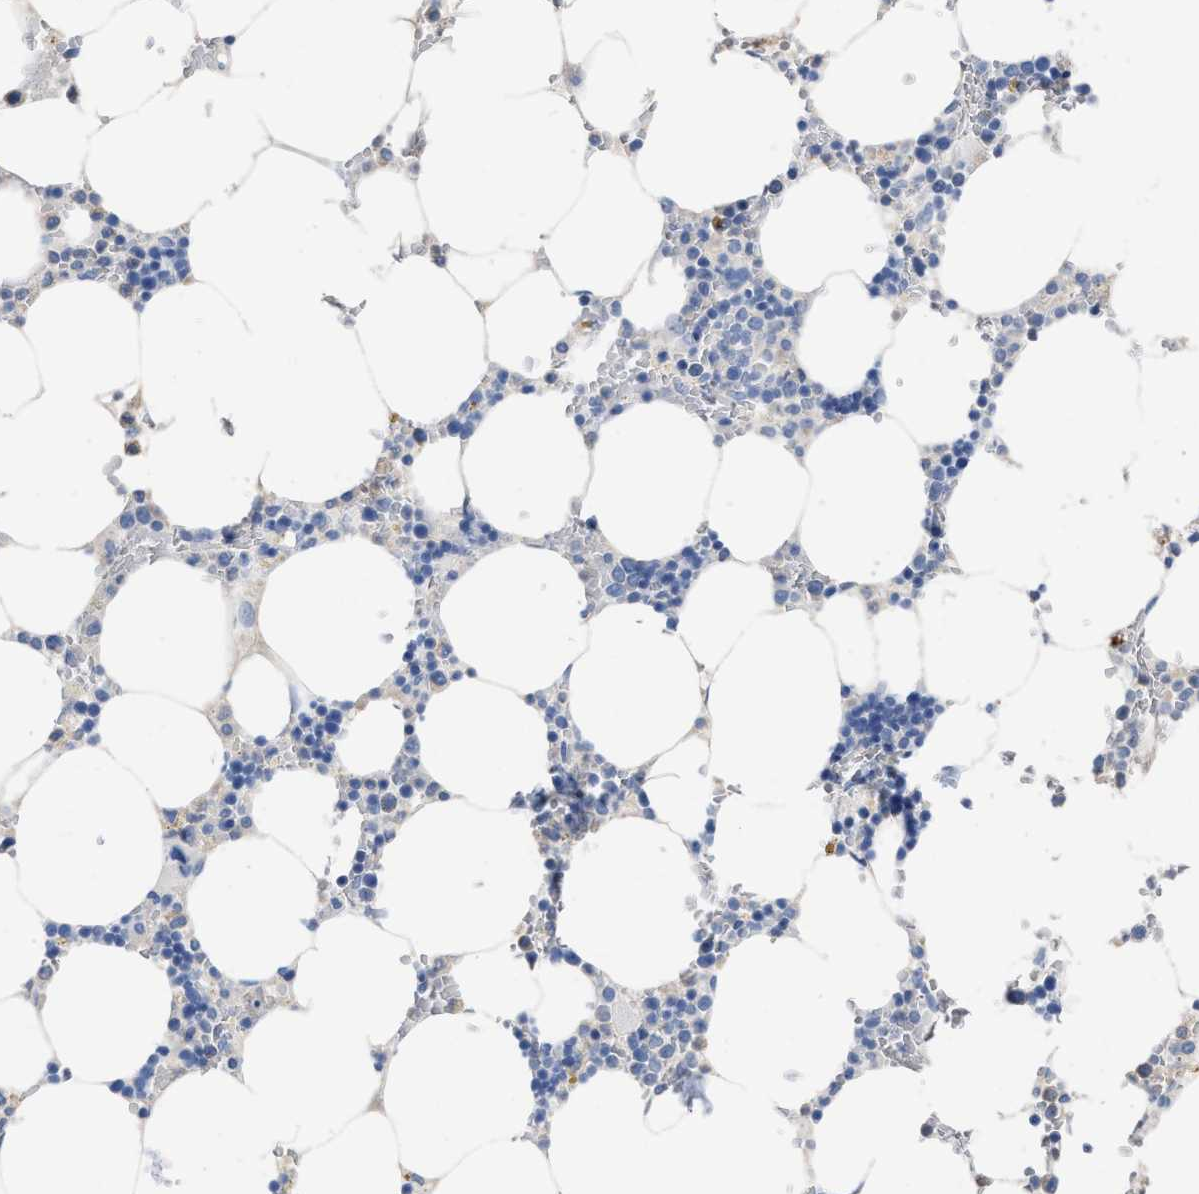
{"staining": {"intensity": "negative", "quantity": "none", "location": "none"}, "tissue": "bone marrow", "cell_type": "Hematopoietic cells", "image_type": "normal", "snomed": [{"axis": "morphology", "description": "Normal tissue, NOS"}, {"axis": "topography", "description": "Bone marrow"}], "caption": "Histopathology image shows no protein positivity in hematopoietic cells of benign bone marrow.", "gene": "CEACAM5", "patient": {"sex": "male", "age": 70}}